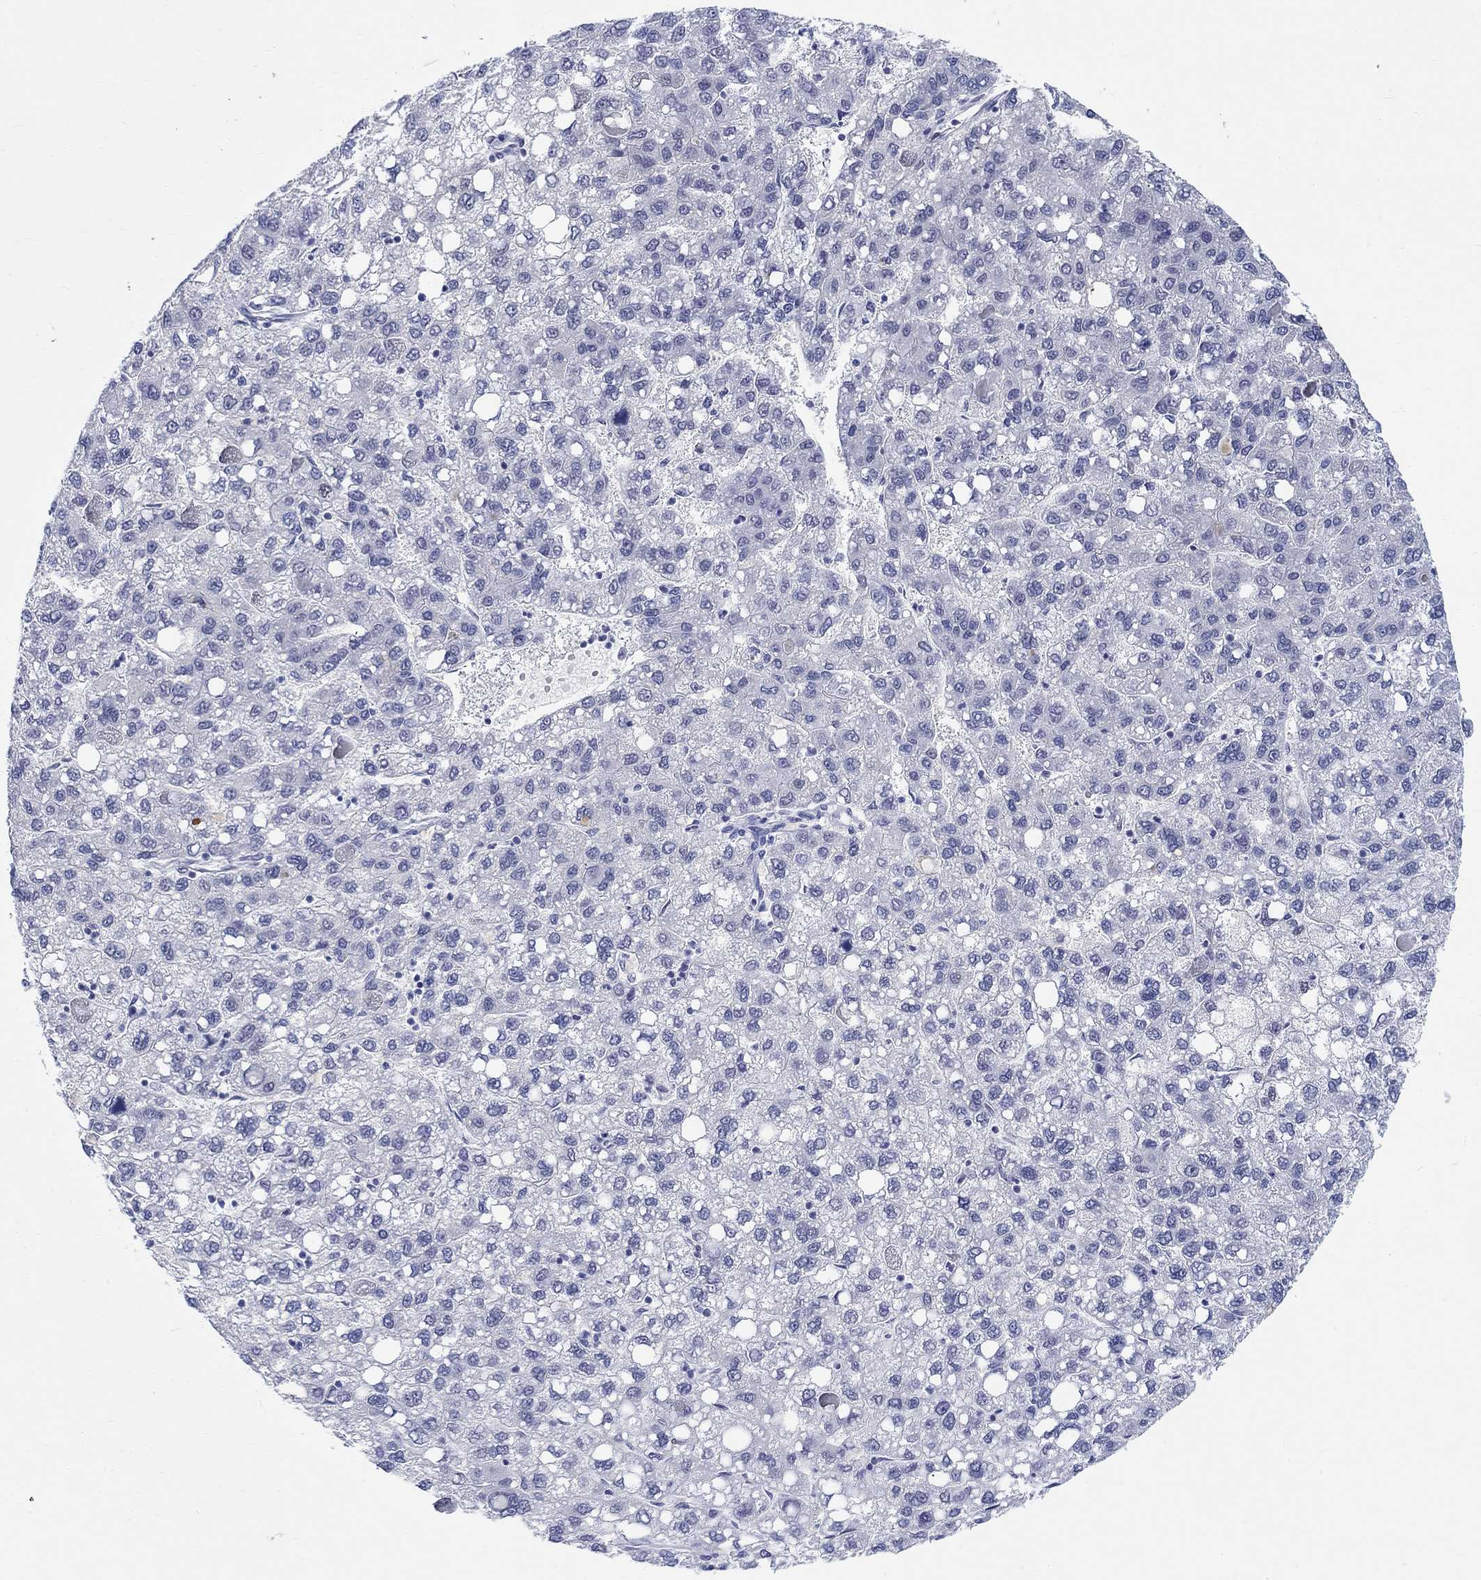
{"staining": {"intensity": "negative", "quantity": "none", "location": "none"}, "tissue": "liver cancer", "cell_type": "Tumor cells", "image_type": "cancer", "snomed": [{"axis": "morphology", "description": "Carcinoma, Hepatocellular, NOS"}, {"axis": "topography", "description": "Liver"}], "caption": "Immunohistochemical staining of liver cancer displays no significant staining in tumor cells.", "gene": "ANKS1B", "patient": {"sex": "female", "age": 82}}